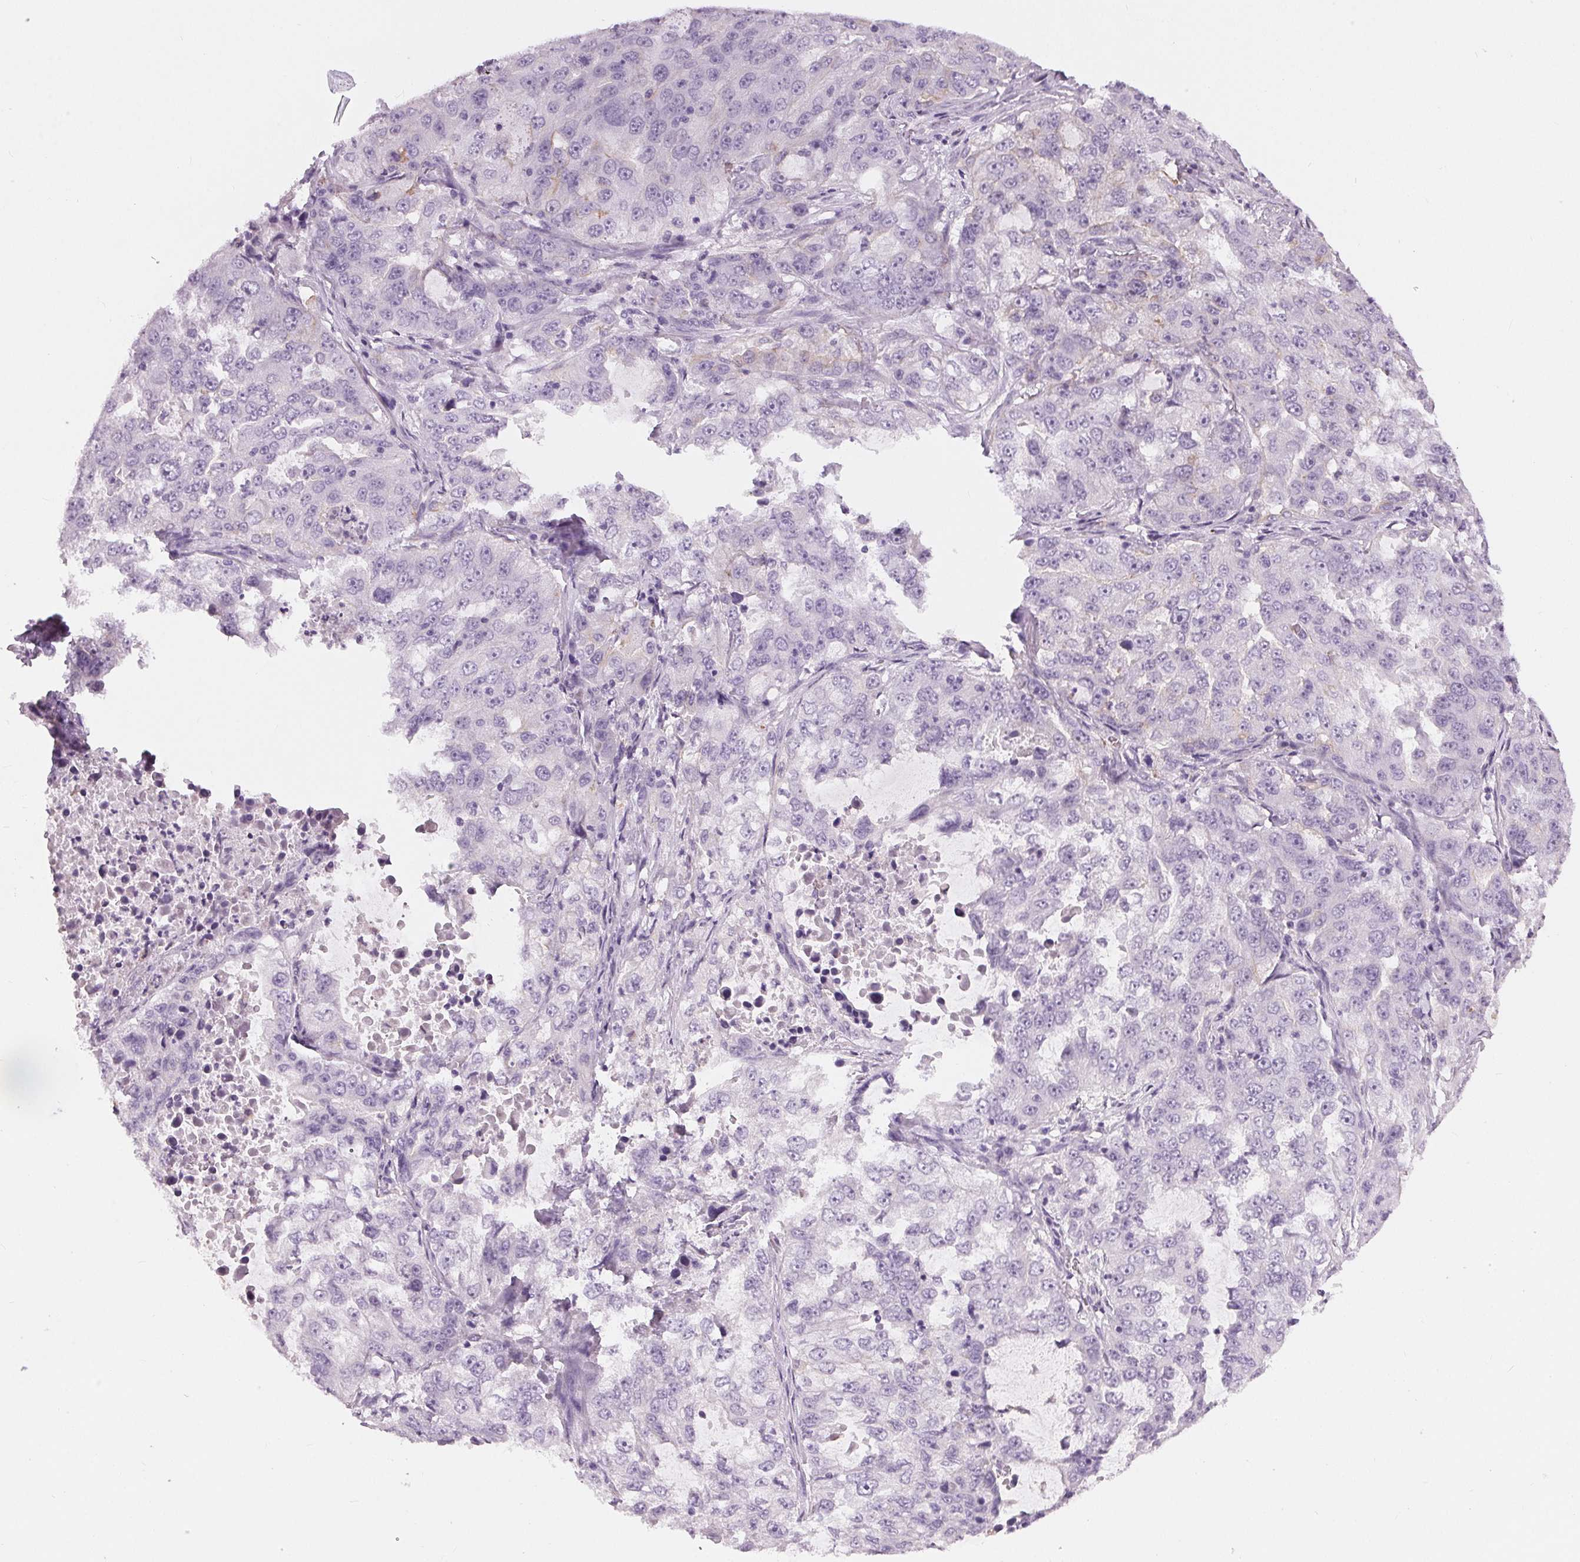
{"staining": {"intensity": "negative", "quantity": "none", "location": "none"}, "tissue": "lung cancer", "cell_type": "Tumor cells", "image_type": "cancer", "snomed": [{"axis": "morphology", "description": "Adenocarcinoma, NOS"}, {"axis": "topography", "description": "Lung"}], "caption": "Immunohistochemical staining of lung cancer shows no significant positivity in tumor cells.", "gene": "MISP", "patient": {"sex": "female", "age": 61}}